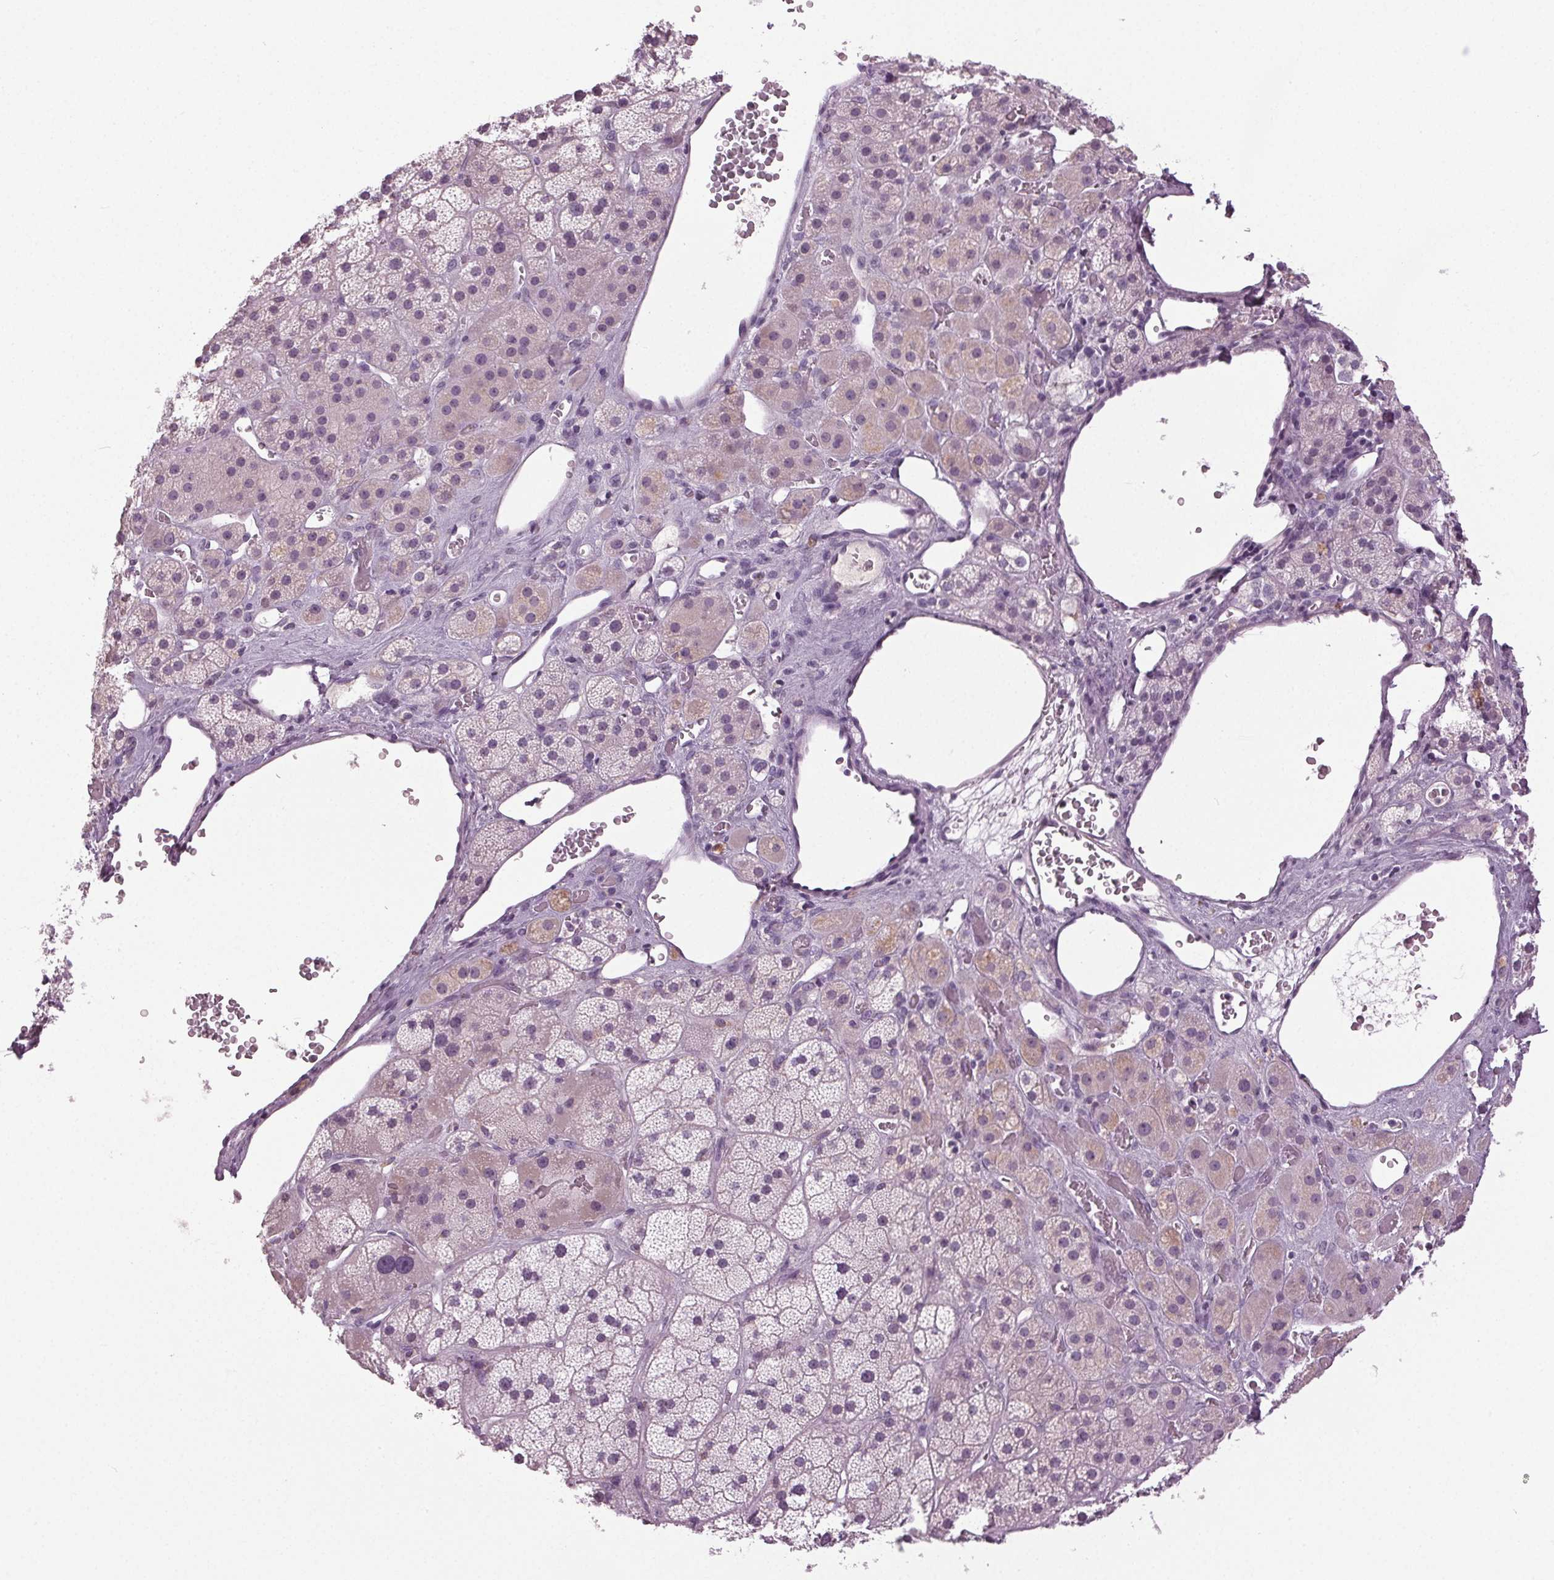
{"staining": {"intensity": "weak", "quantity": "<25%", "location": "cytoplasmic/membranous"}, "tissue": "adrenal gland", "cell_type": "Glandular cells", "image_type": "normal", "snomed": [{"axis": "morphology", "description": "Normal tissue, NOS"}, {"axis": "topography", "description": "Adrenal gland"}], "caption": "High magnification brightfield microscopy of benign adrenal gland stained with DAB (brown) and counterstained with hematoxylin (blue): glandular cells show no significant staining.", "gene": "DNAH12", "patient": {"sex": "male", "age": 57}}